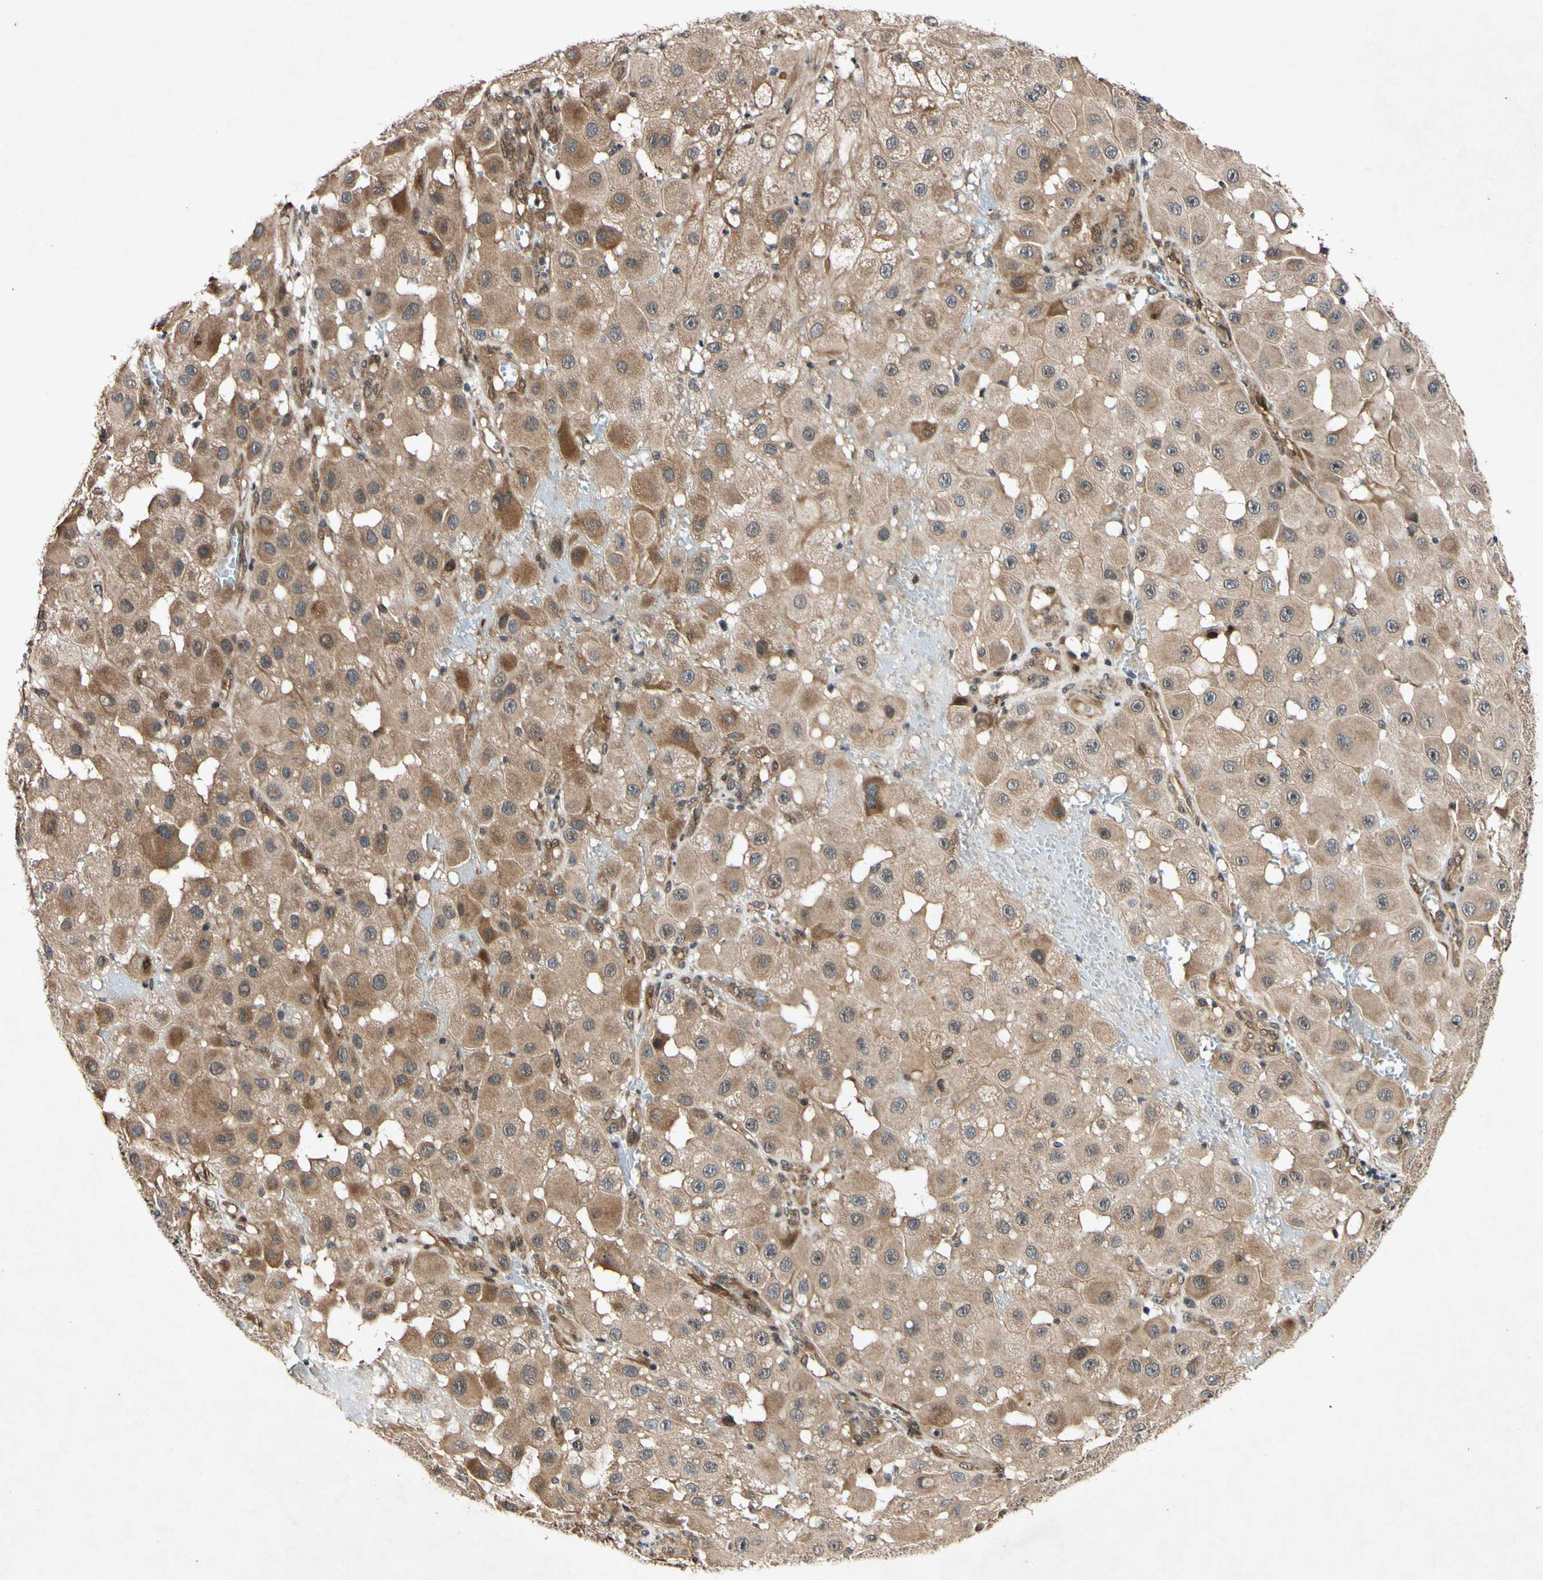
{"staining": {"intensity": "moderate", "quantity": ">75%", "location": "cytoplasmic/membranous"}, "tissue": "melanoma", "cell_type": "Tumor cells", "image_type": "cancer", "snomed": [{"axis": "morphology", "description": "Malignant melanoma, NOS"}, {"axis": "topography", "description": "Skin"}], "caption": "Immunohistochemical staining of human malignant melanoma reveals moderate cytoplasmic/membranous protein staining in about >75% of tumor cells.", "gene": "CSNK1E", "patient": {"sex": "female", "age": 81}}